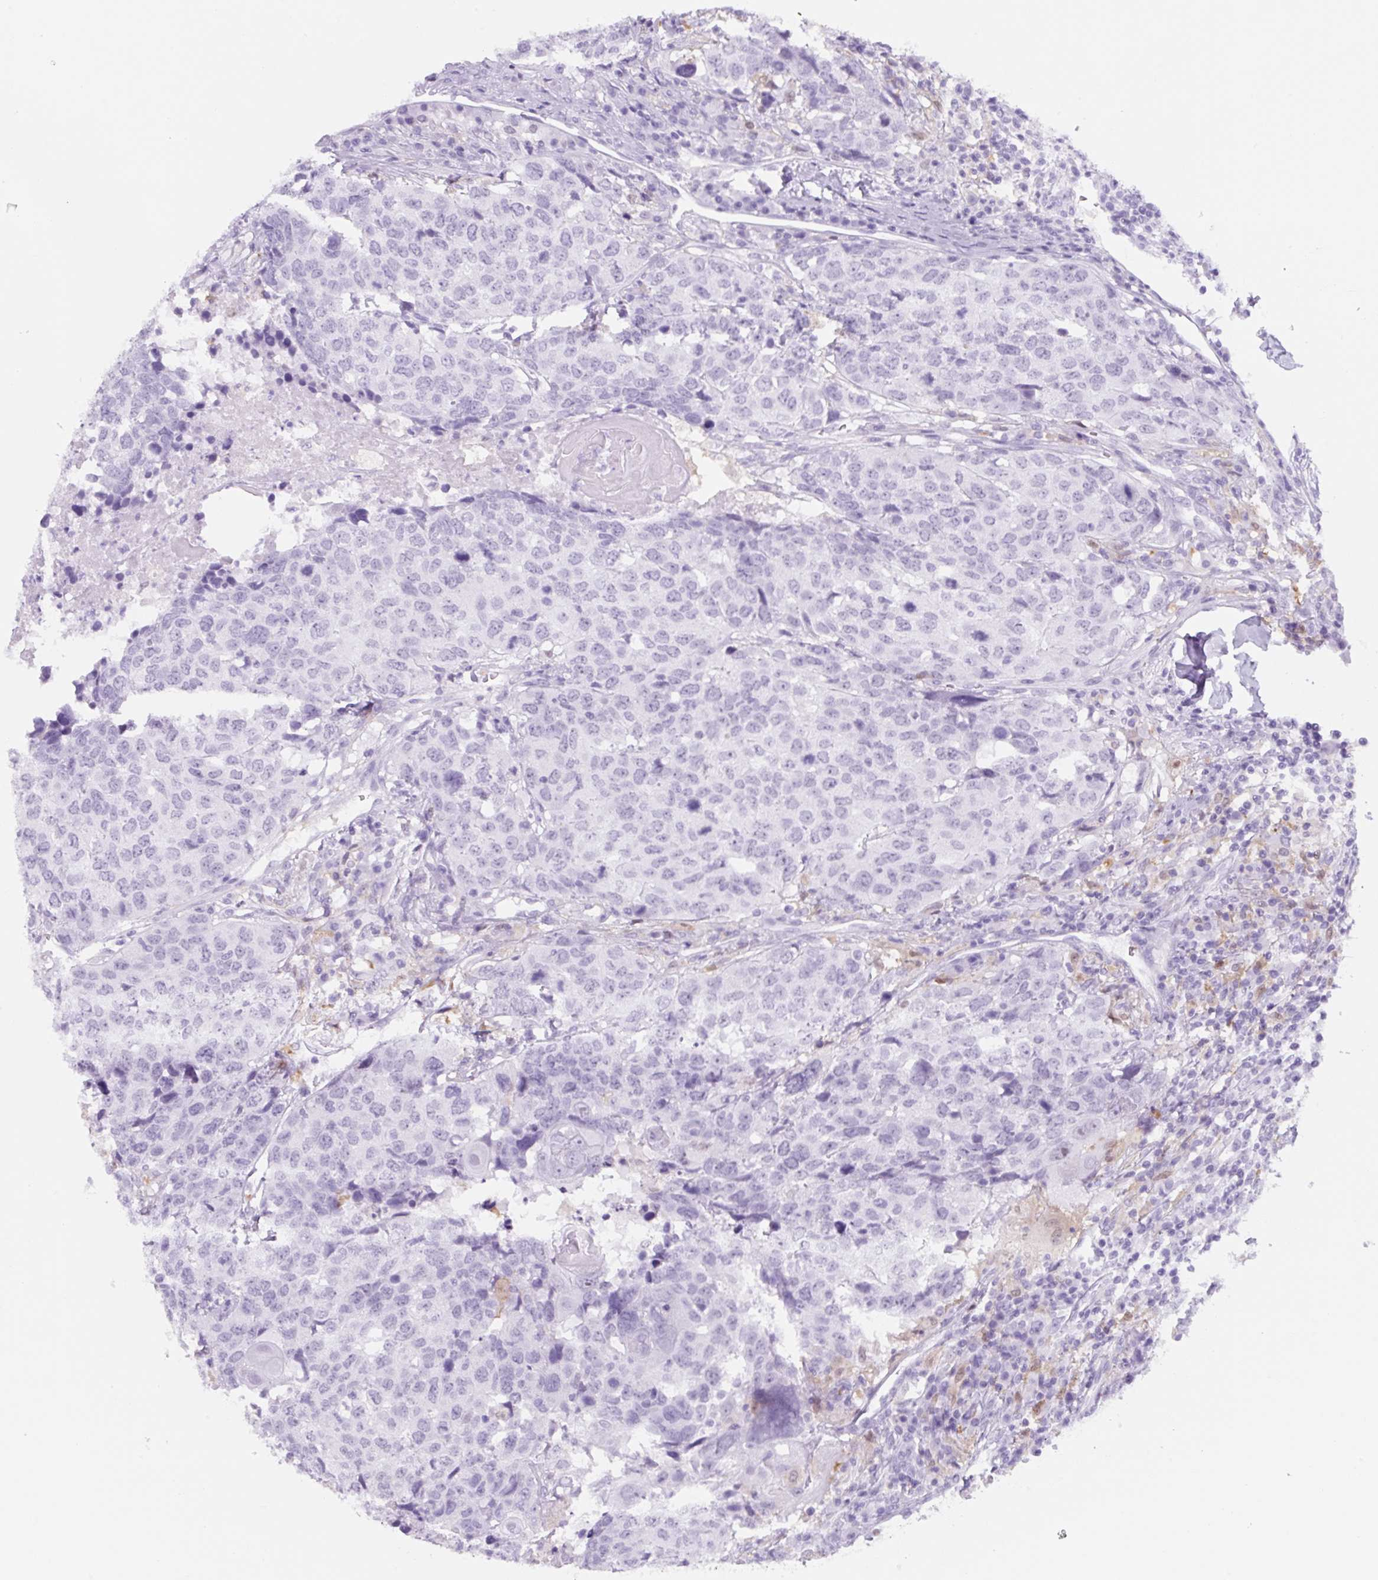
{"staining": {"intensity": "negative", "quantity": "none", "location": "none"}, "tissue": "head and neck cancer", "cell_type": "Tumor cells", "image_type": "cancer", "snomed": [{"axis": "morphology", "description": "Normal tissue, NOS"}, {"axis": "morphology", "description": "Squamous cell carcinoma, NOS"}, {"axis": "topography", "description": "Skeletal muscle"}, {"axis": "topography", "description": "Vascular tissue"}, {"axis": "topography", "description": "Peripheral nerve tissue"}, {"axis": "topography", "description": "Head-Neck"}], "caption": "Protein analysis of head and neck squamous cell carcinoma exhibits no significant positivity in tumor cells.", "gene": "TNFRSF8", "patient": {"sex": "male", "age": 66}}